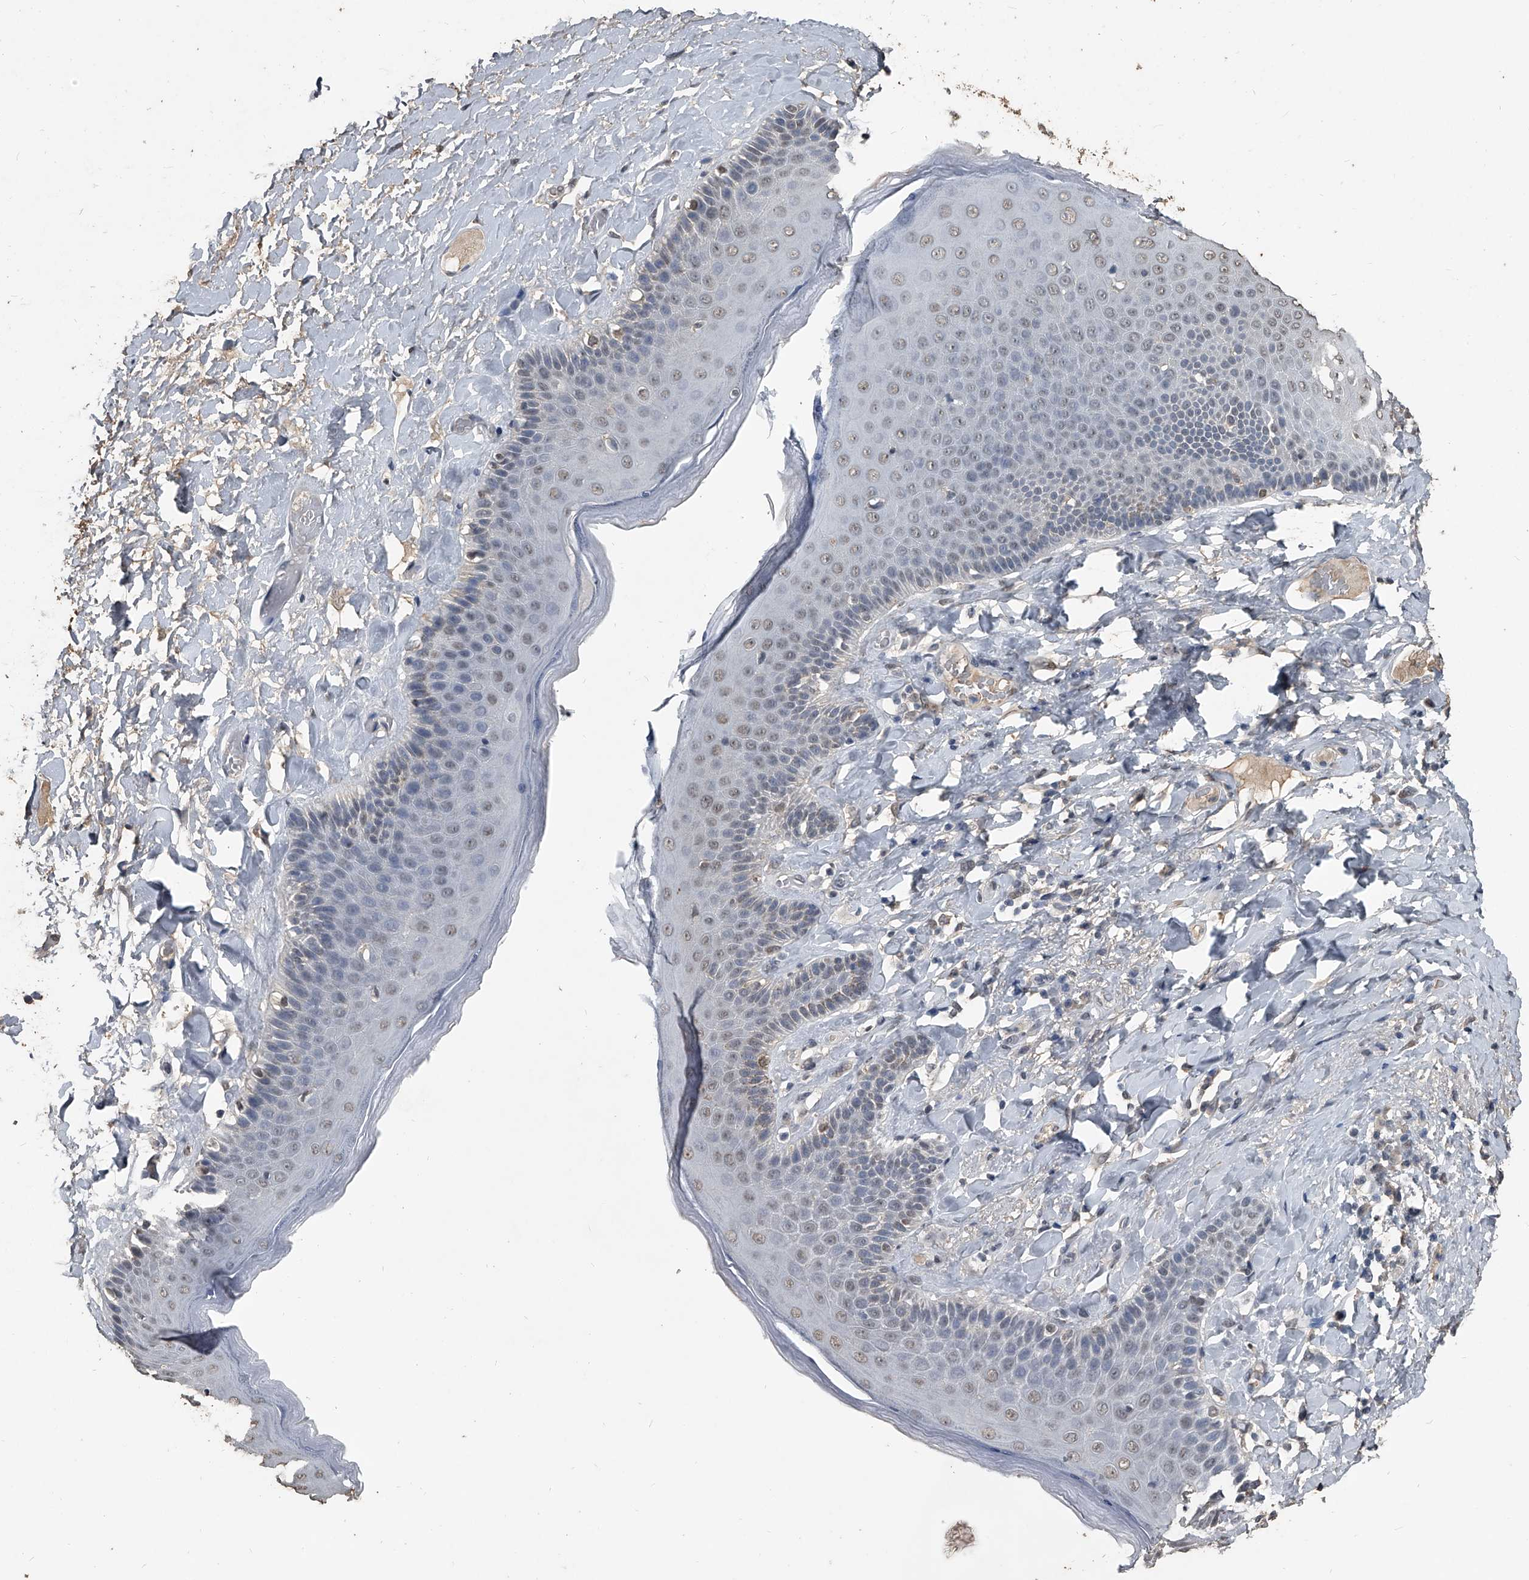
{"staining": {"intensity": "weak", "quantity": "25%-75%", "location": "nuclear"}, "tissue": "skin", "cell_type": "Epidermal cells", "image_type": "normal", "snomed": [{"axis": "morphology", "description": "Normal tissue, NOS"}, {"axis": "topography", "description": "Anal"}], "caption": "Weak nuclear expression is appreciated in about 25%-75% of epidermal cells in normal skin.", "gene": "MATR3", "patient": {"sex": "male", "age": 69}}